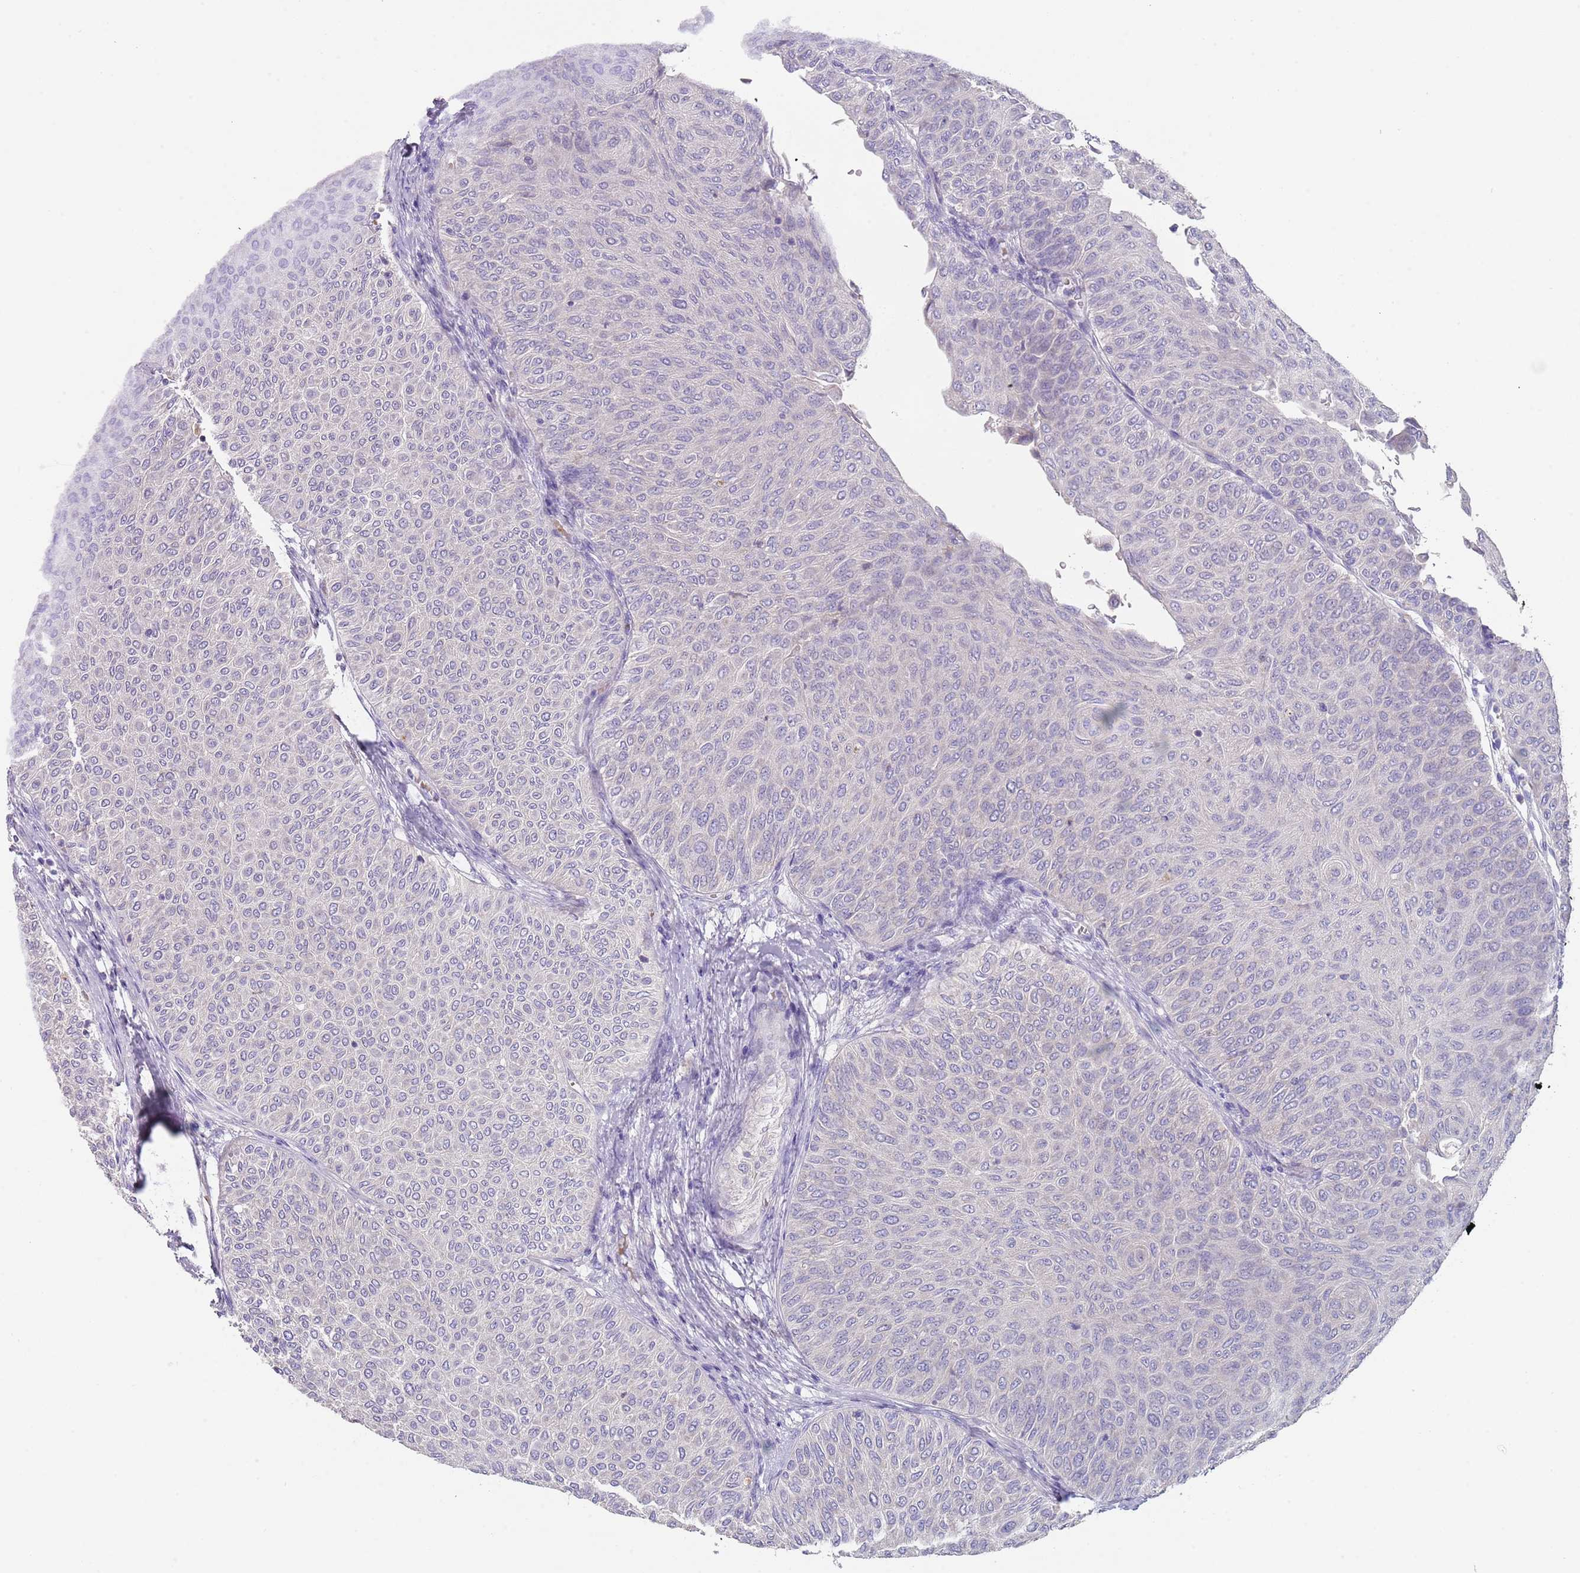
{"staining": {"intensity": "negative", "quantity": "none", "location": "none"}, "tissue": "urothelial cancer", "cell_type": "Tumor cells", "image_type": "cancer", "snomed": [{"axis": "morphology", "description": "Urothelial carcinoma, Low grade"}, {"axis": "topography", "description": "Urinary bladder"}], "caption": "This is an immunohistochemistry histopathology image of low-grade urothelial carcinoma. There is no staining in tumor cells.", "gene": "TMEM251", "patient": {"sex": "male", "age": 78}}